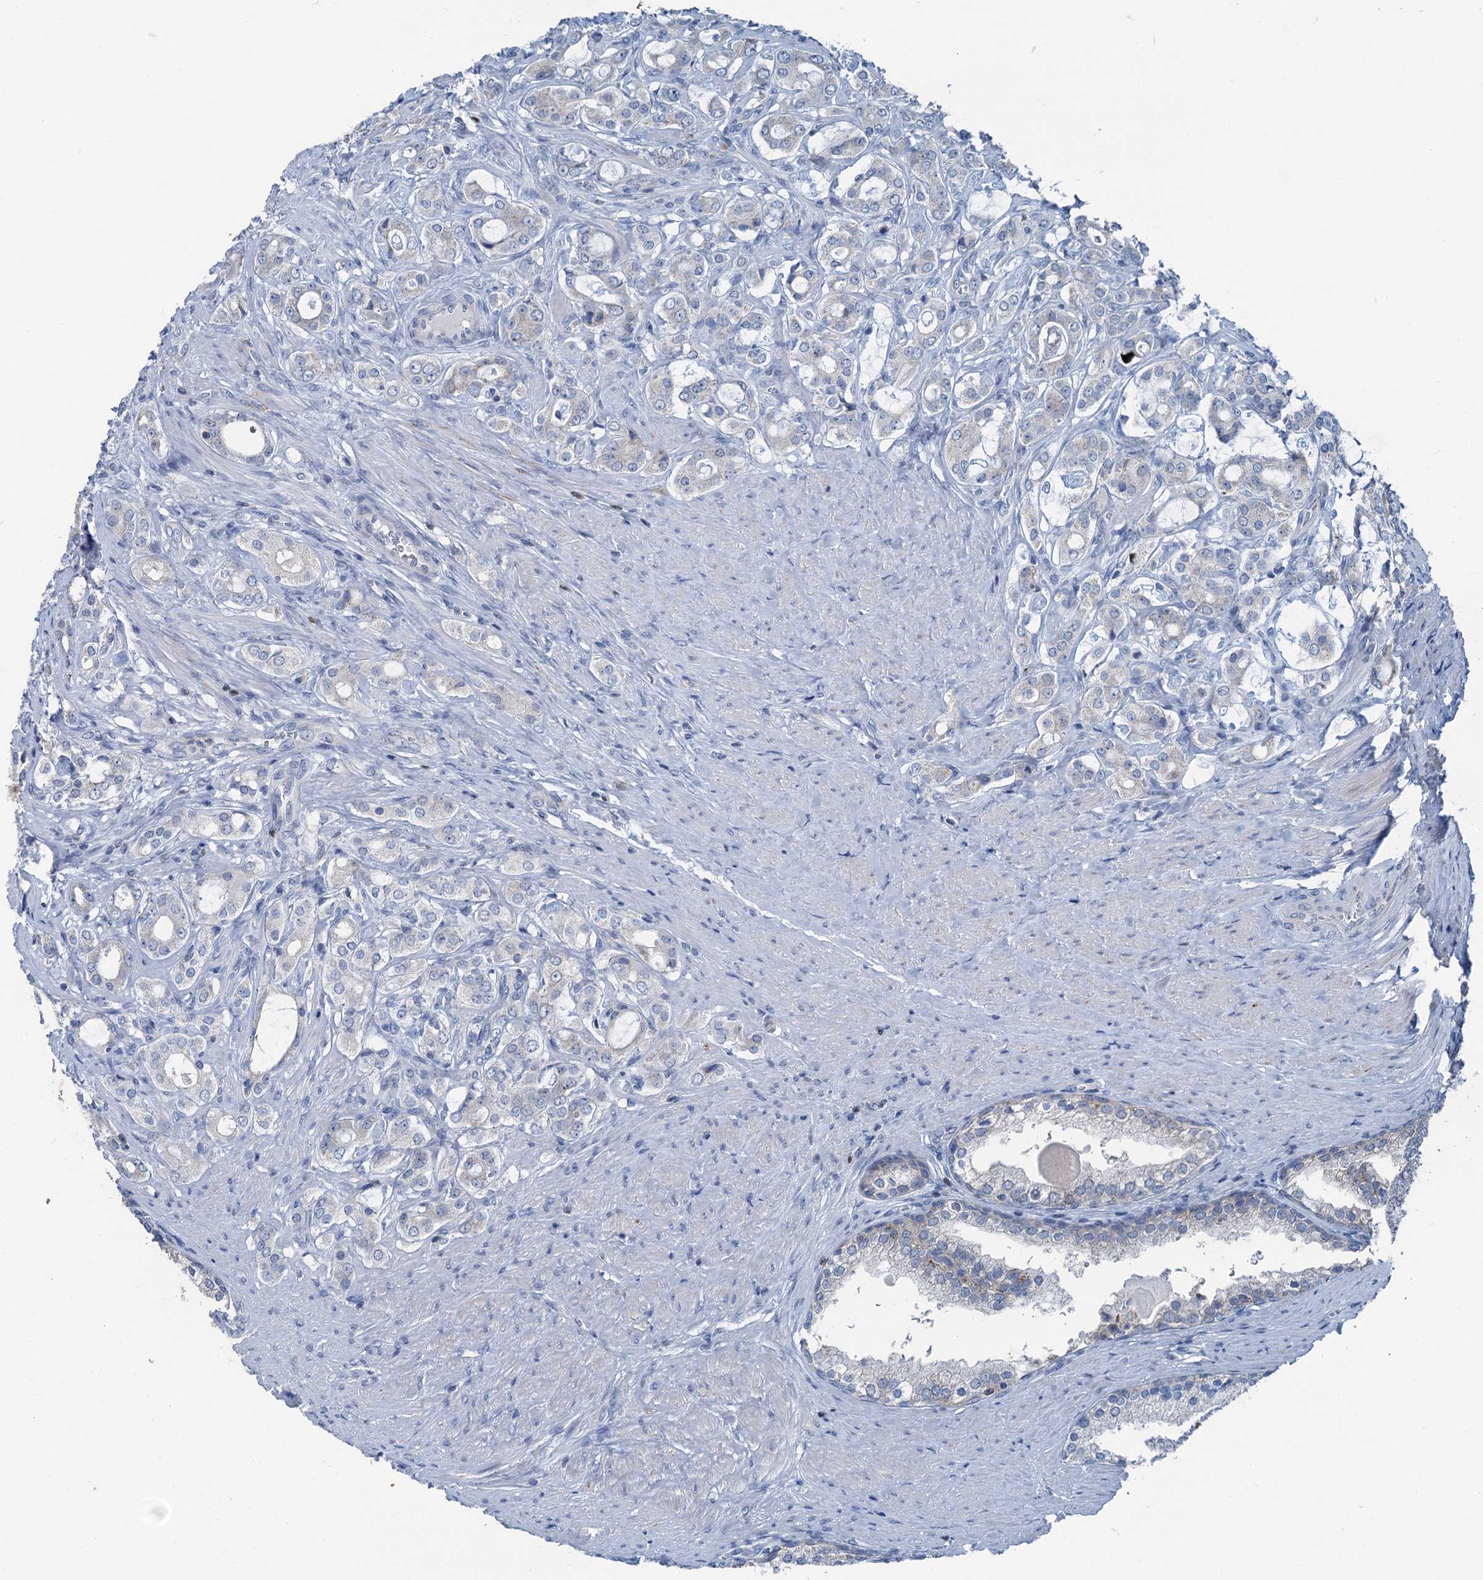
{"staining": {"intensity": "negative", "quantity": "none", "location": "none"}, "tissue": "prostate cancer", "cell_type": "Tumor cells", "image_type": "cancer", "snomed": [{"axis": "morphology", "description": "Adenocarcinoma, High grade"}, {"axis": "topography", "description": "Prostate"}], "caption": "Immunohistochemistry (IHC) photomicrograph of neoplastic tissue: adenocarcinoma (high-grade) (prostate) stained with DAB (3,3'-diaminobenzidine) reveals no significant protein expression in tumor cells.", "gene": "ELP4", "patient": {"sex": "male", "age": 63}}